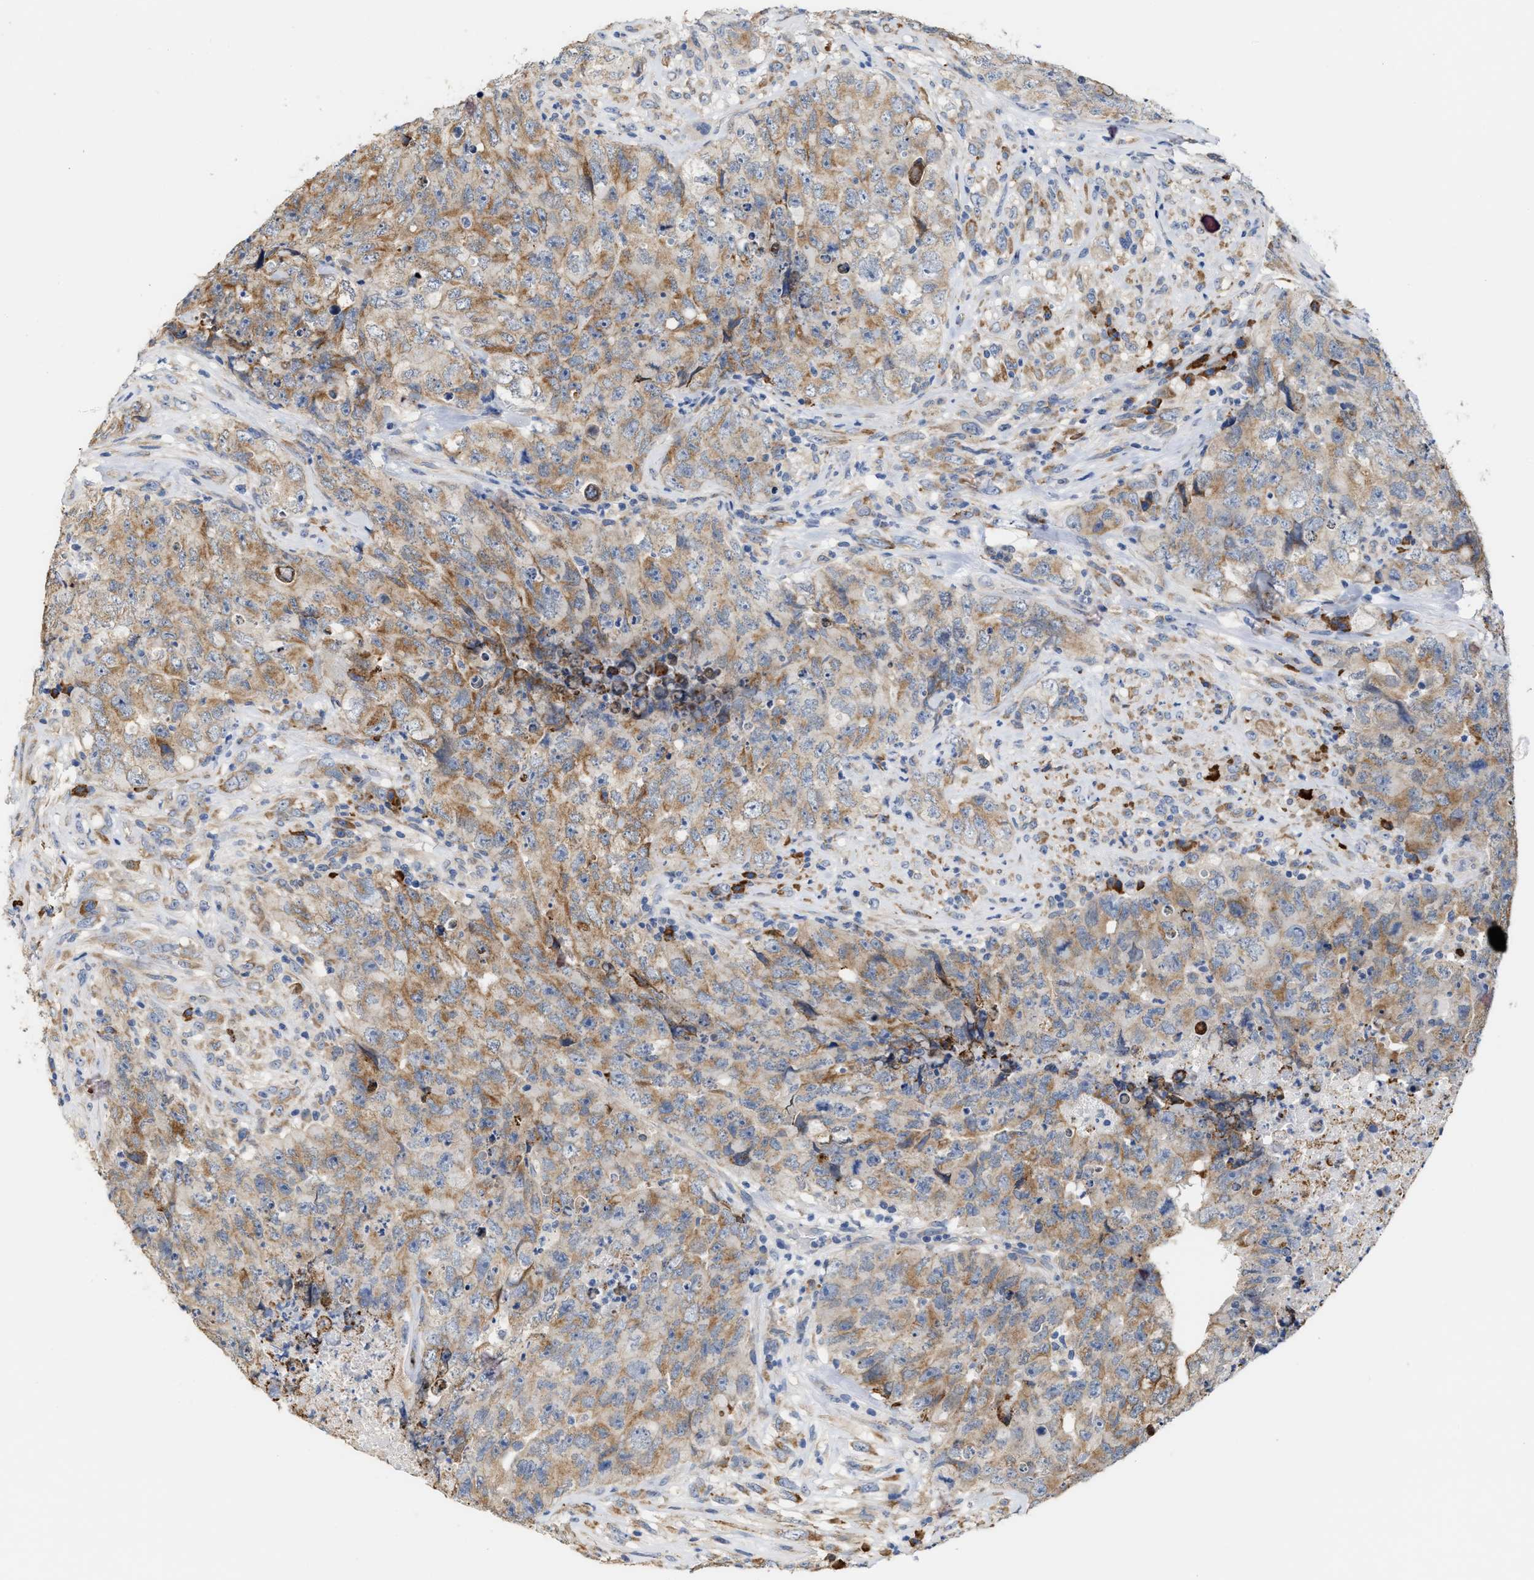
{"staining": {"intensity": "moderate", "quantity": ">75%", "location": "cytoplasmic/membranous"}, "tissue": "testis cancer", "cell_type": "Tumor cells", "image_type": "cancer", "snomed": [{"axis": "morphology", "description": "Carcinoma, Embryonal, NOS"}, {"axis": "topography", "description": "Testis"}], "caption": "The photomicrograph shows staining of embryonal carcinoma (testis), revealing moderate cytoplasmic/membranous protein expression (brown color) within tumor cells. Immunohistochemistry (ihc) stains the protein of interest in brown and the nuclei are stained blue.", "gene": "RYR2", "patient": {"sex": "male", "age": 32}}